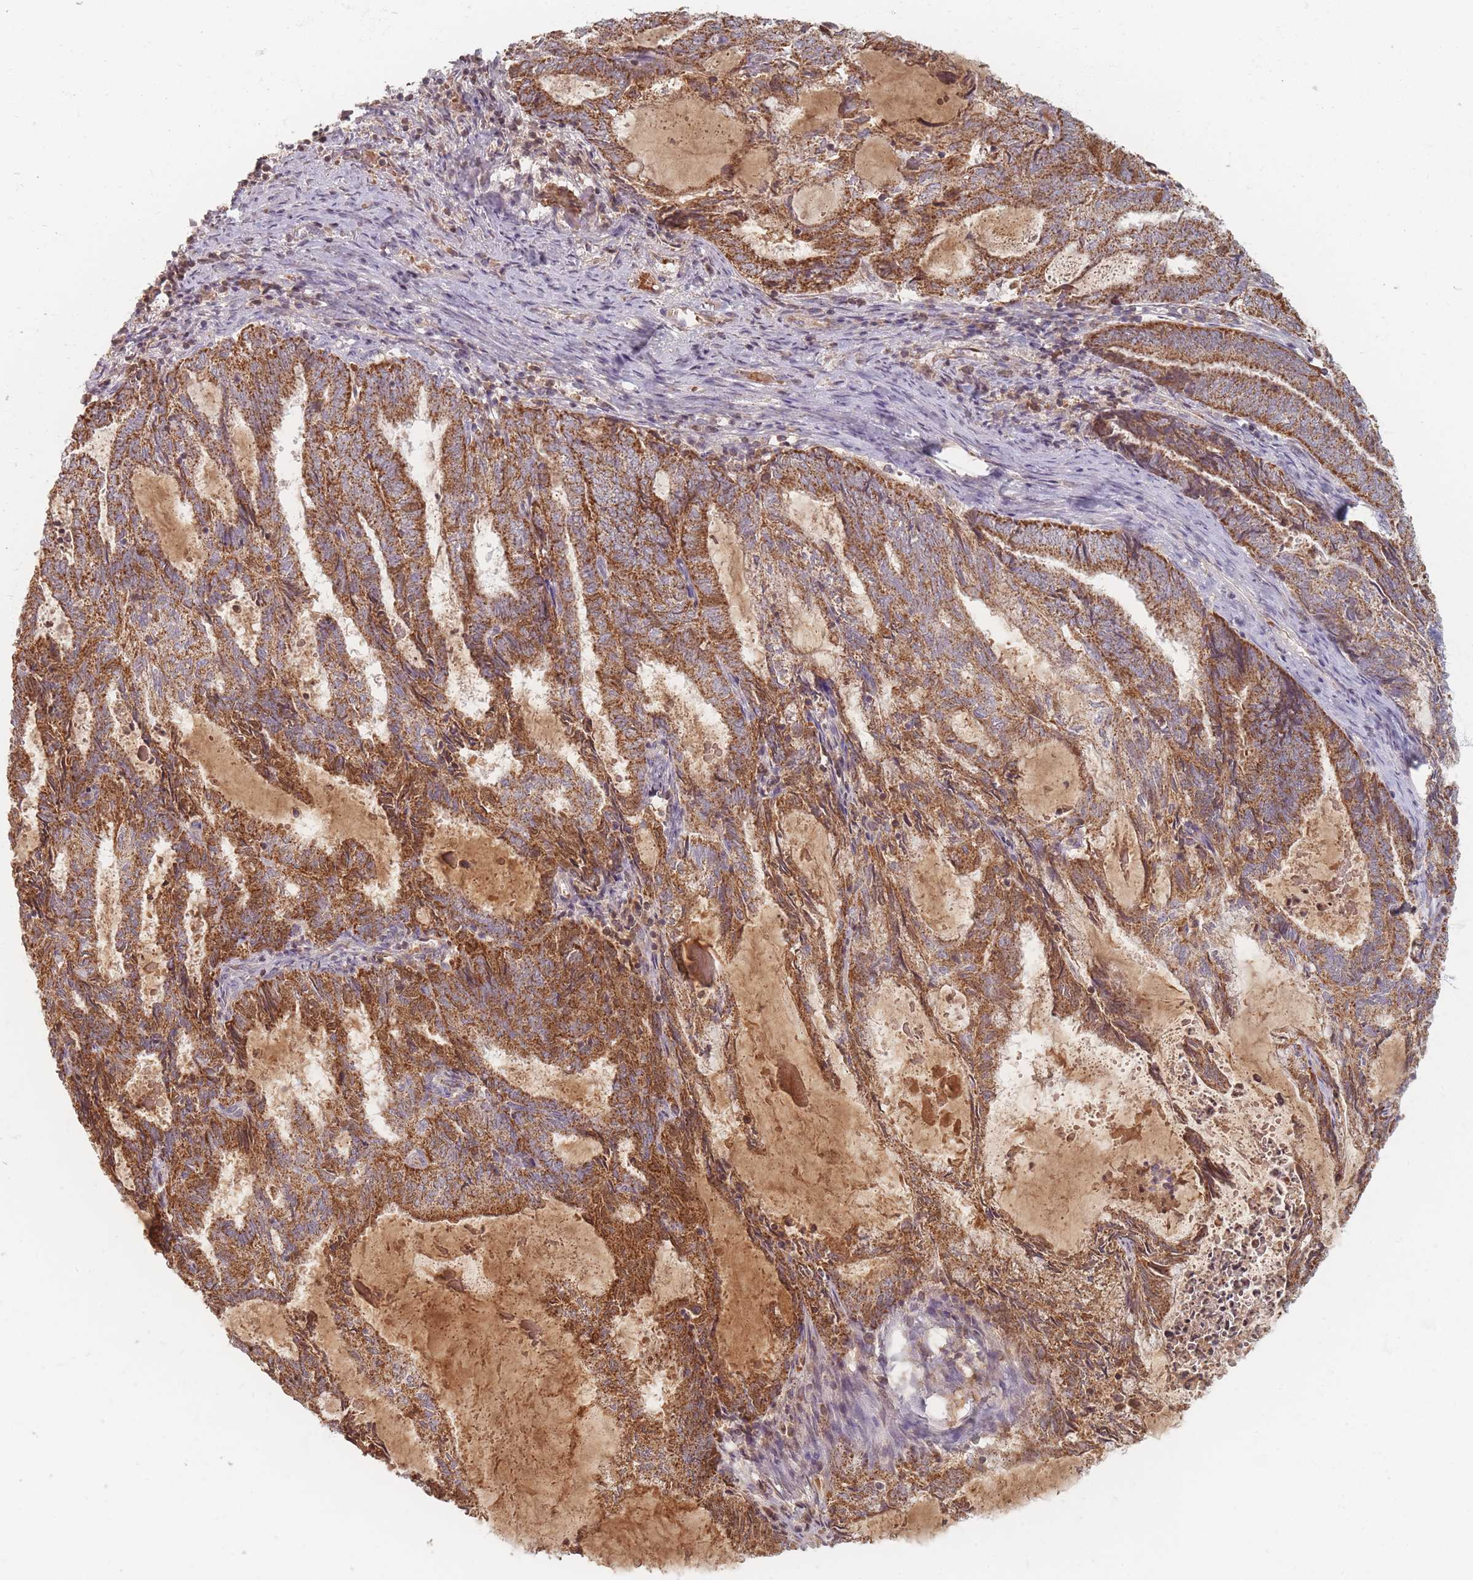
{"staining": {"intensity": "strong", "quantity": ">75%", "location": "cytoplasmic/membranous"}, "tissue": "endometrial cancer", "cell_type": "Tumor cells", "image_type": "cancer", "snomed": [{"axis": "morphology", "description": "Adenocarcinoma, NOS"}, {"axis": "topography", "description": "Endometrium"}], "caption": "Protein analysis of endometrial adenocarcinoma tissue reveals strong cytoplasmic/membranous expression in approximately >75% of tumor cells. (DAB IHC with brightfield microscopy, high magnification).", "gene": "OR2M4", "patient": {"sex": "female", "age": 80}}